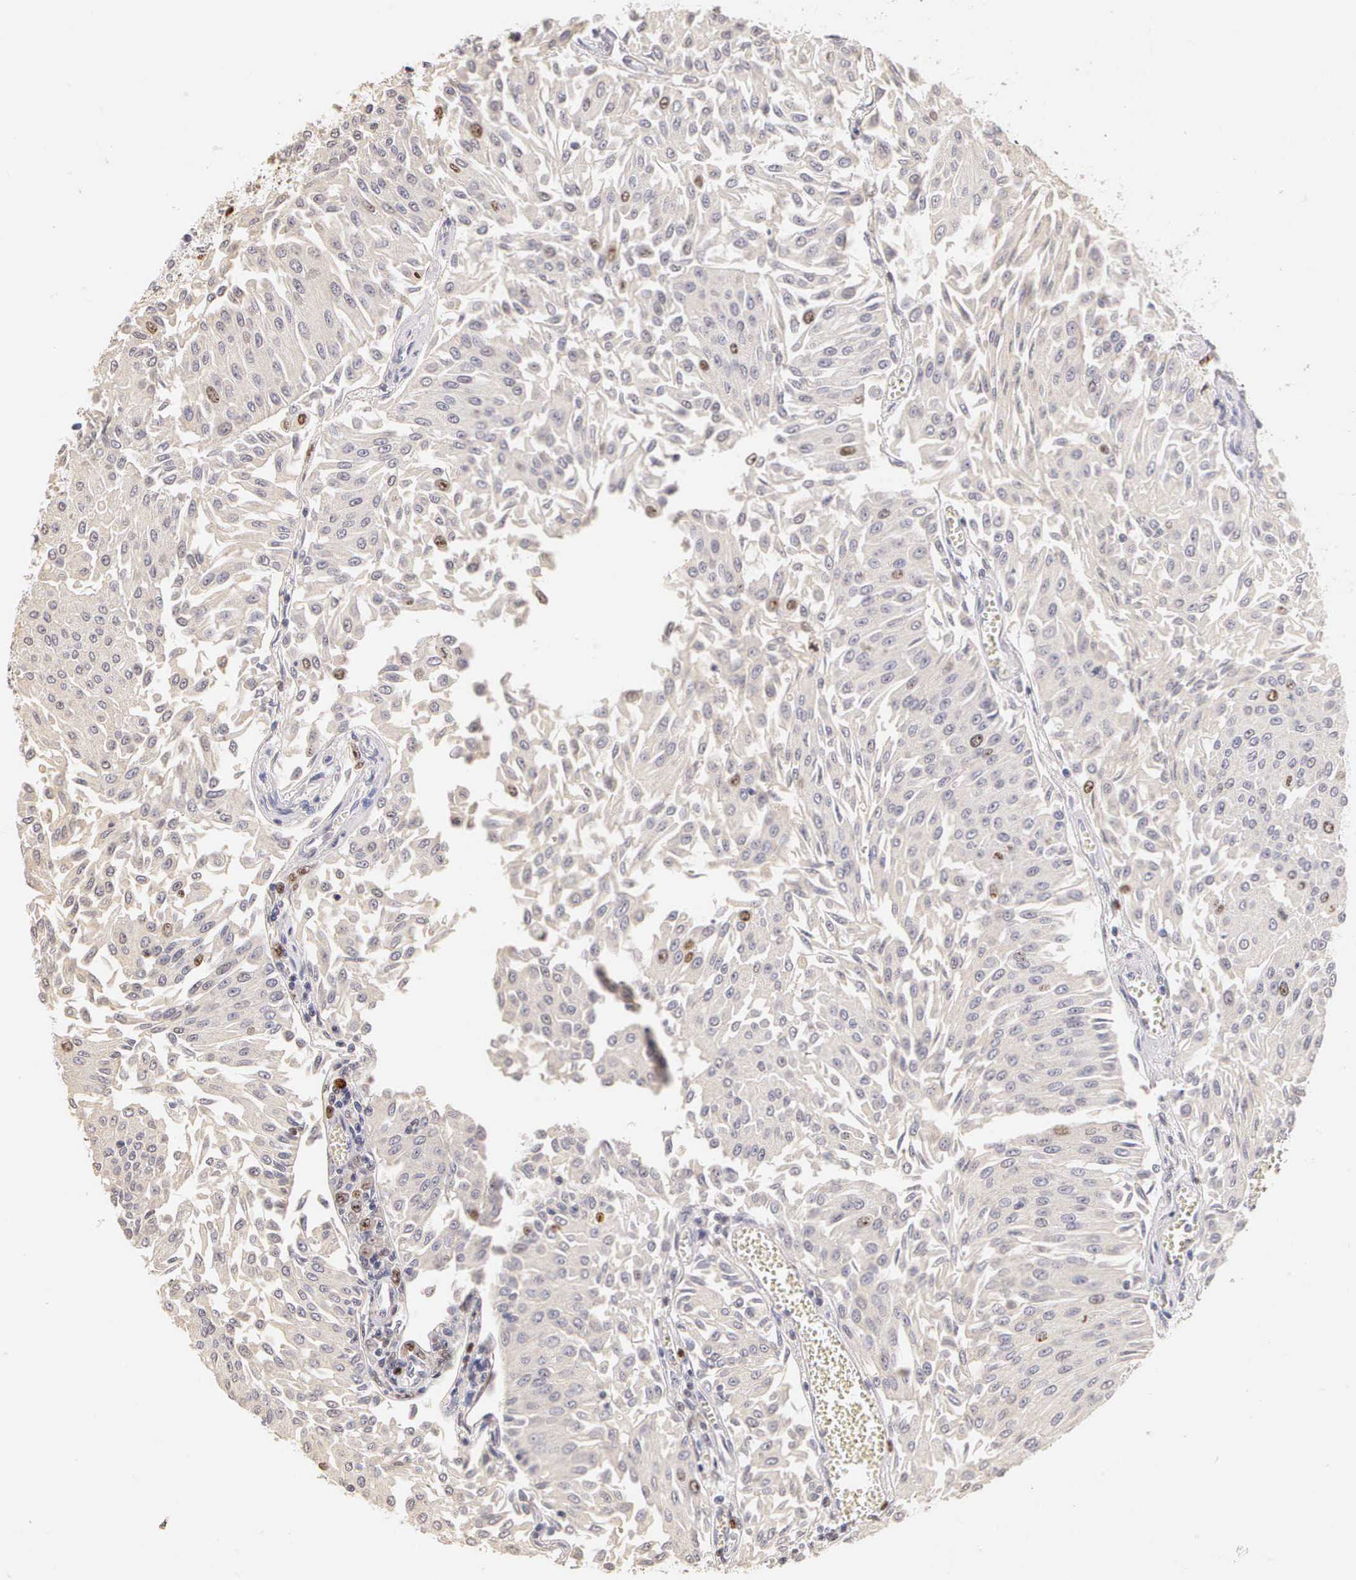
{"staining": {"intensity": "moderate", "quantity": "<25%", "location": "nuclear"}, "tissue": "urothelial cancer", "cell_type": "Tumor cells", "image_type": "cancer", "snomed": [{"axis": "morphology", "description": "Urothelial carcinoma, Low grade"}, {"axis": "topography", "description": "Urinary bladder"}], "caption": "Immunohistochemistry (IHC) micrograph of neoplastic tissue: urothelial cancer stained using immunohistochemistry displays low levels of moderate protein expression localized specifically in the nuclear of tumor cells, appearing as a nuclear brown color.", "gene": "MKI67", "patient": {"sex": "male", "age": 86}}